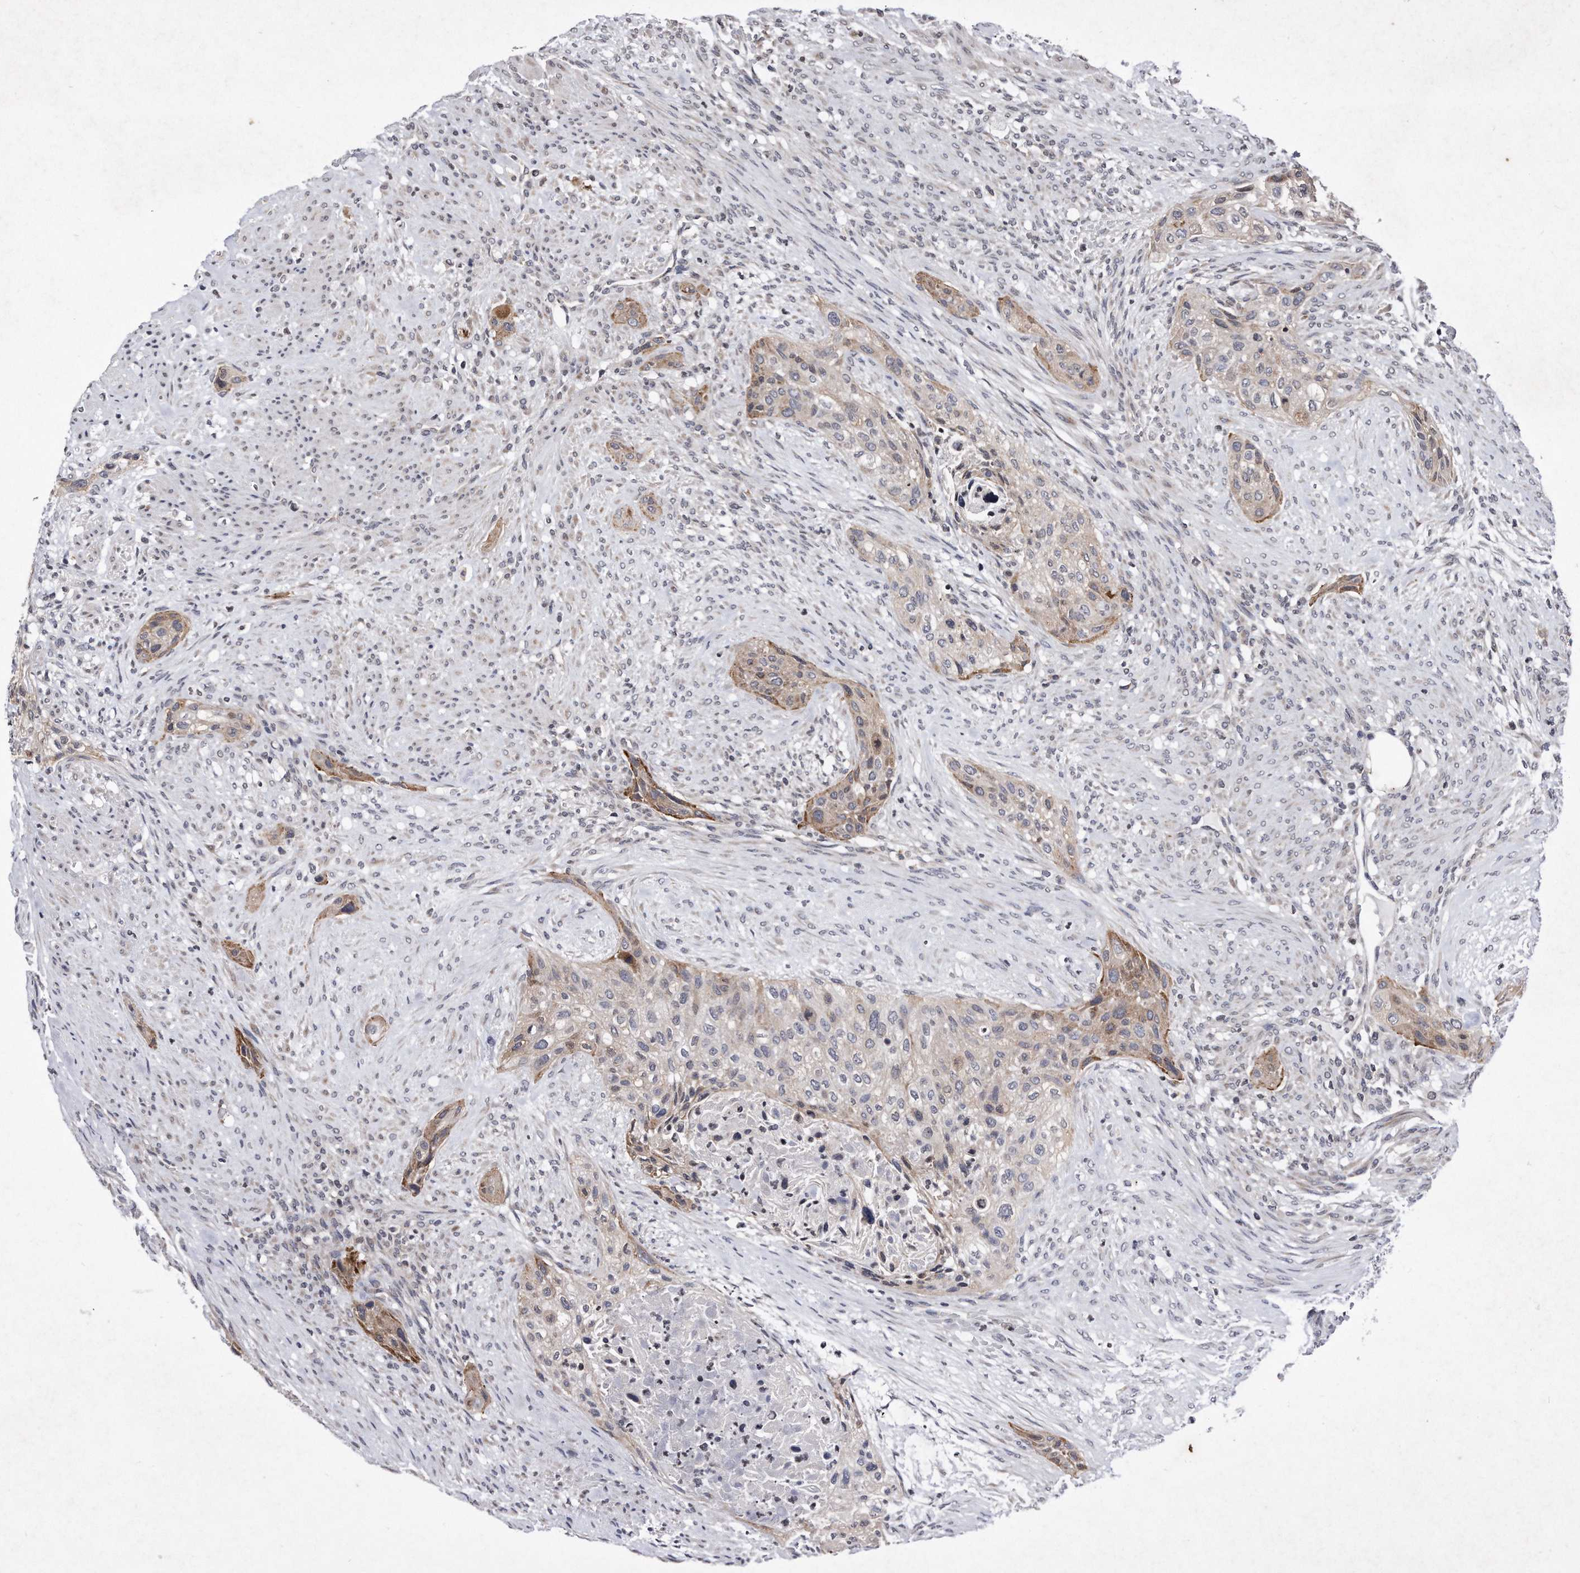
{"staining": {"intensity": "moderate", "quantity": "<25%", "location": "cytoplasmic/membranous"}, "tissue": "urothelial cancer", "cell_type": "Tumor cells", "image_type": "cancer", "snomed": [{"axis": "morphology", "description": "Urothelial carcinoma, High grade"}, {"axis": "topography", "description": "Urinary bladder"}], "caption": "Immunohistochemistry photomicrograph of neoplastic tissue: human urothelial carcinoma (high-grade) stained using IHC reveals low levels of moderate protein expression localized specifically in the cytoplasmic/membranous of tumor cells, appearing as a cytoplasmic/membranous brown color.", "gene": "DAB1", "patient": {"sex": "male", "age": 35}}